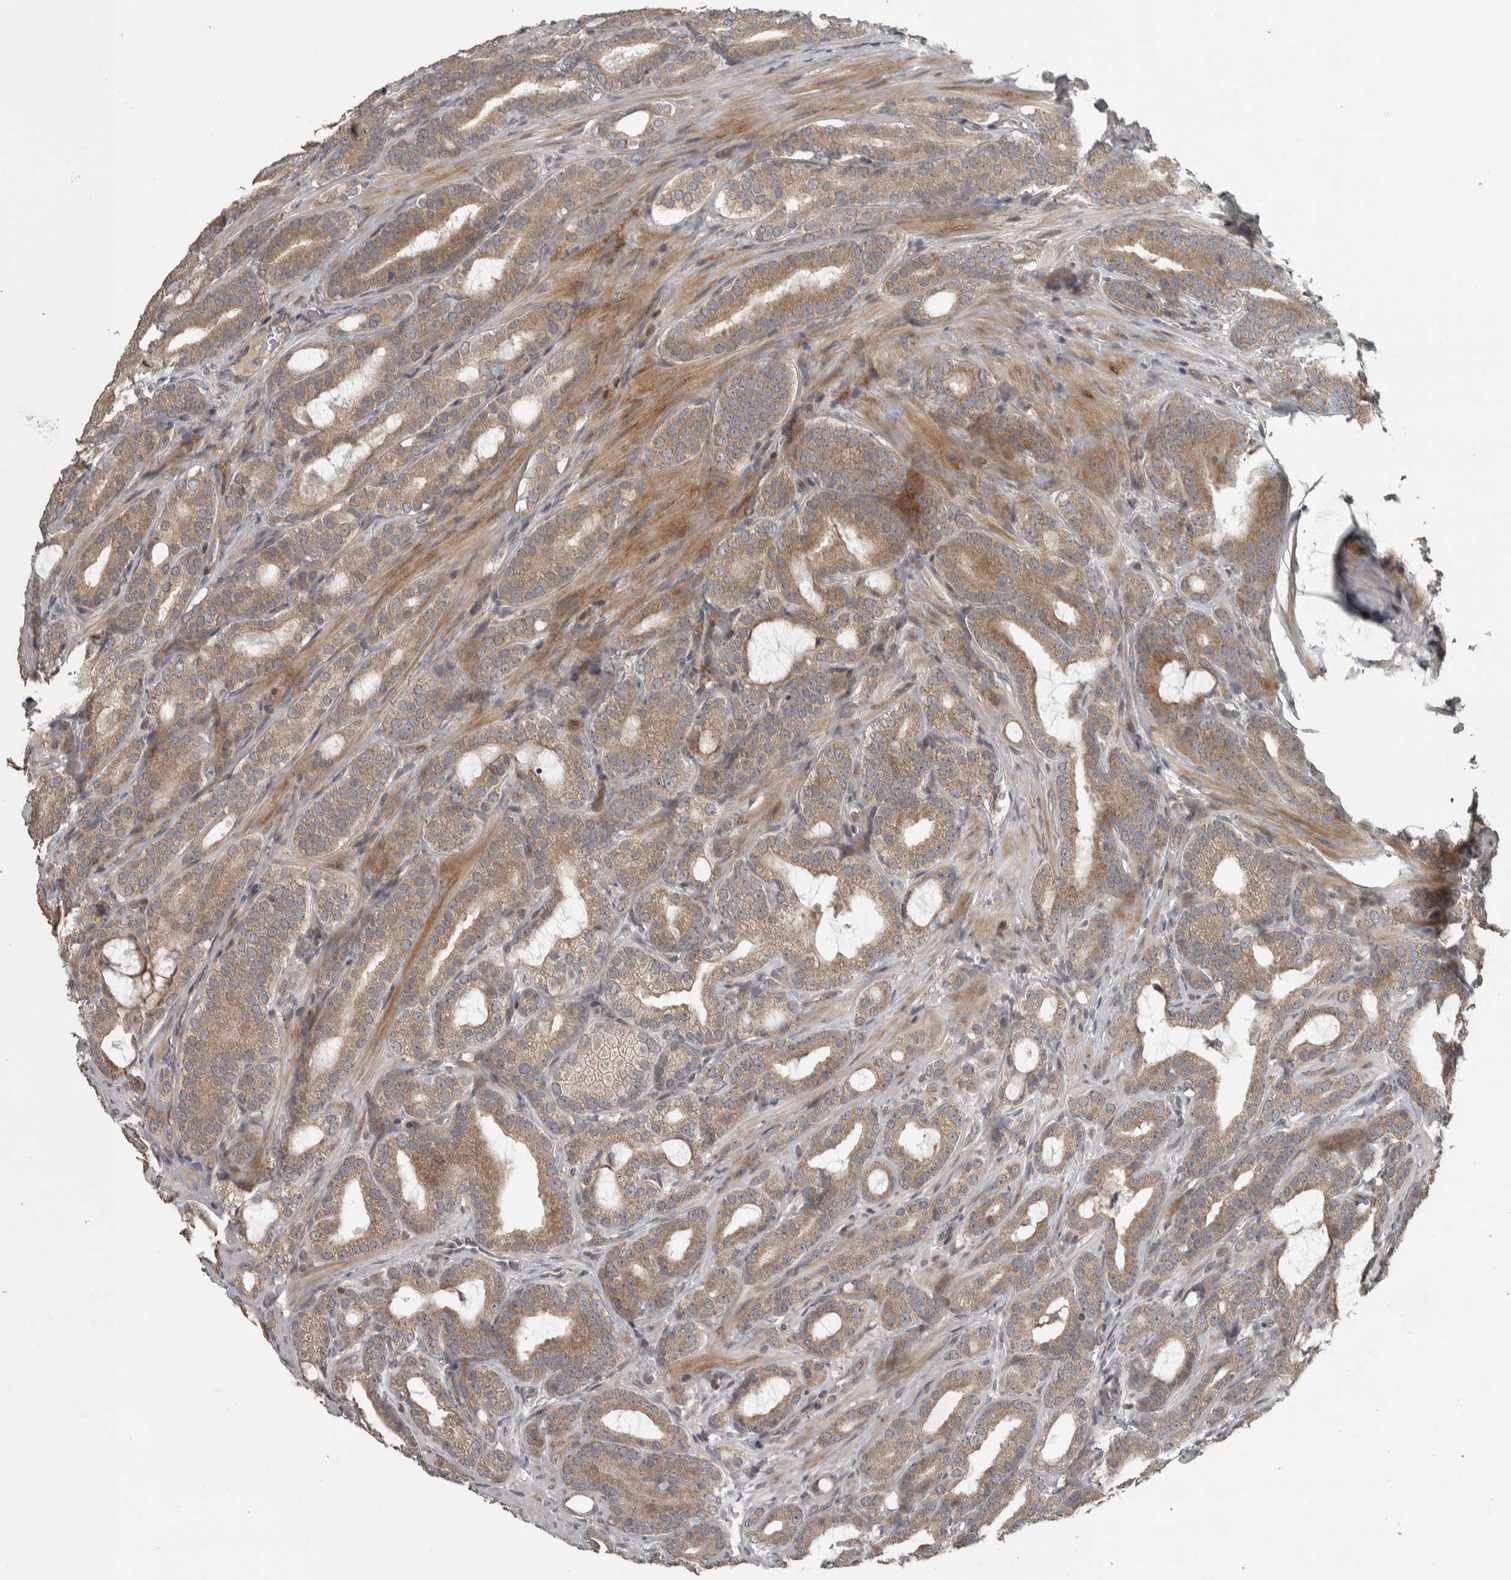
{"staining": {"intensity": "moderate", "quantity": ">75%", "location": "cytoplasmic/membranous"}, "tissue": "prostate cancer", "cell_type": "Tumor cells", "image_type": "cancer", "snomed": [{"axis": "morphology", "description": "Adenocarcinoma, High grade"}, {"axis": "topography", "description": "Prostate"}], "caption": "Human prostate cancer stained with a protein marker reveals moderate staining in tumor cells.", "gene": "ERAL1", "patient": {"sex": "male", "age": 60}}